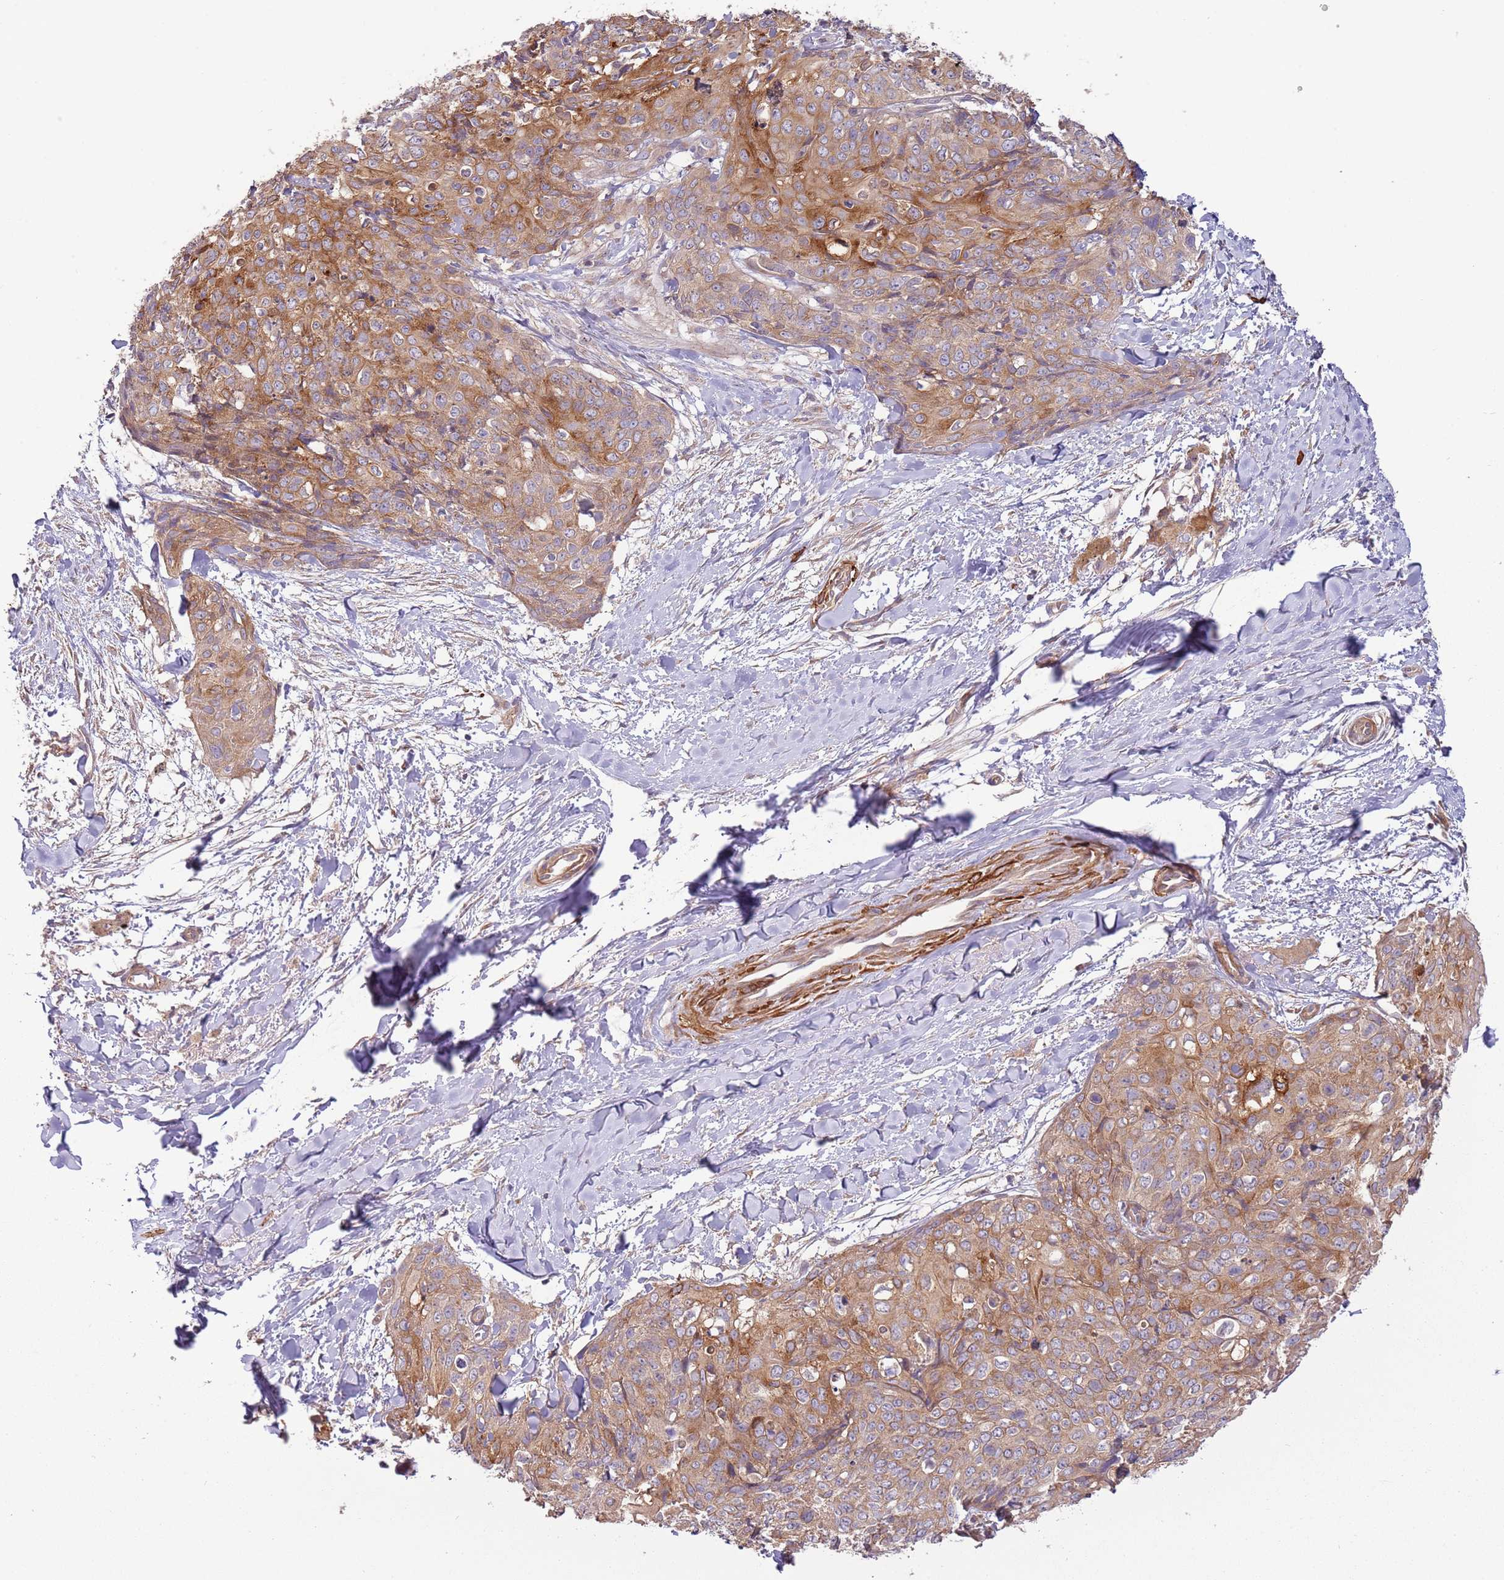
{"staining": {"intensity": "moderate", "quantity": ">75%", "location": "cytoplasmic/membranous"}, "tissue": "skin cancer", "cell_type": "Tumor cells", "image_type": "cancer", "snomed": [{"axis": "morphology", "description": "Squamous cell carcinoma, NOS"}, {"axis": "topography", "description": "Skin"}, {"axis": "topography", "description": "Vulva"}], "caption": "Protein expression analysis of human skin cancer (squamous cell carcinoma) reveals moderate cytoplasmic/membranous positivity in approximately >75% of tumor cells. Immunohistochemistry (ihc) stains the protein of interest in brown and the nuclei are stained blue.", "gene": "RNF128", "patient": {"sex": "female", "age": 85}}